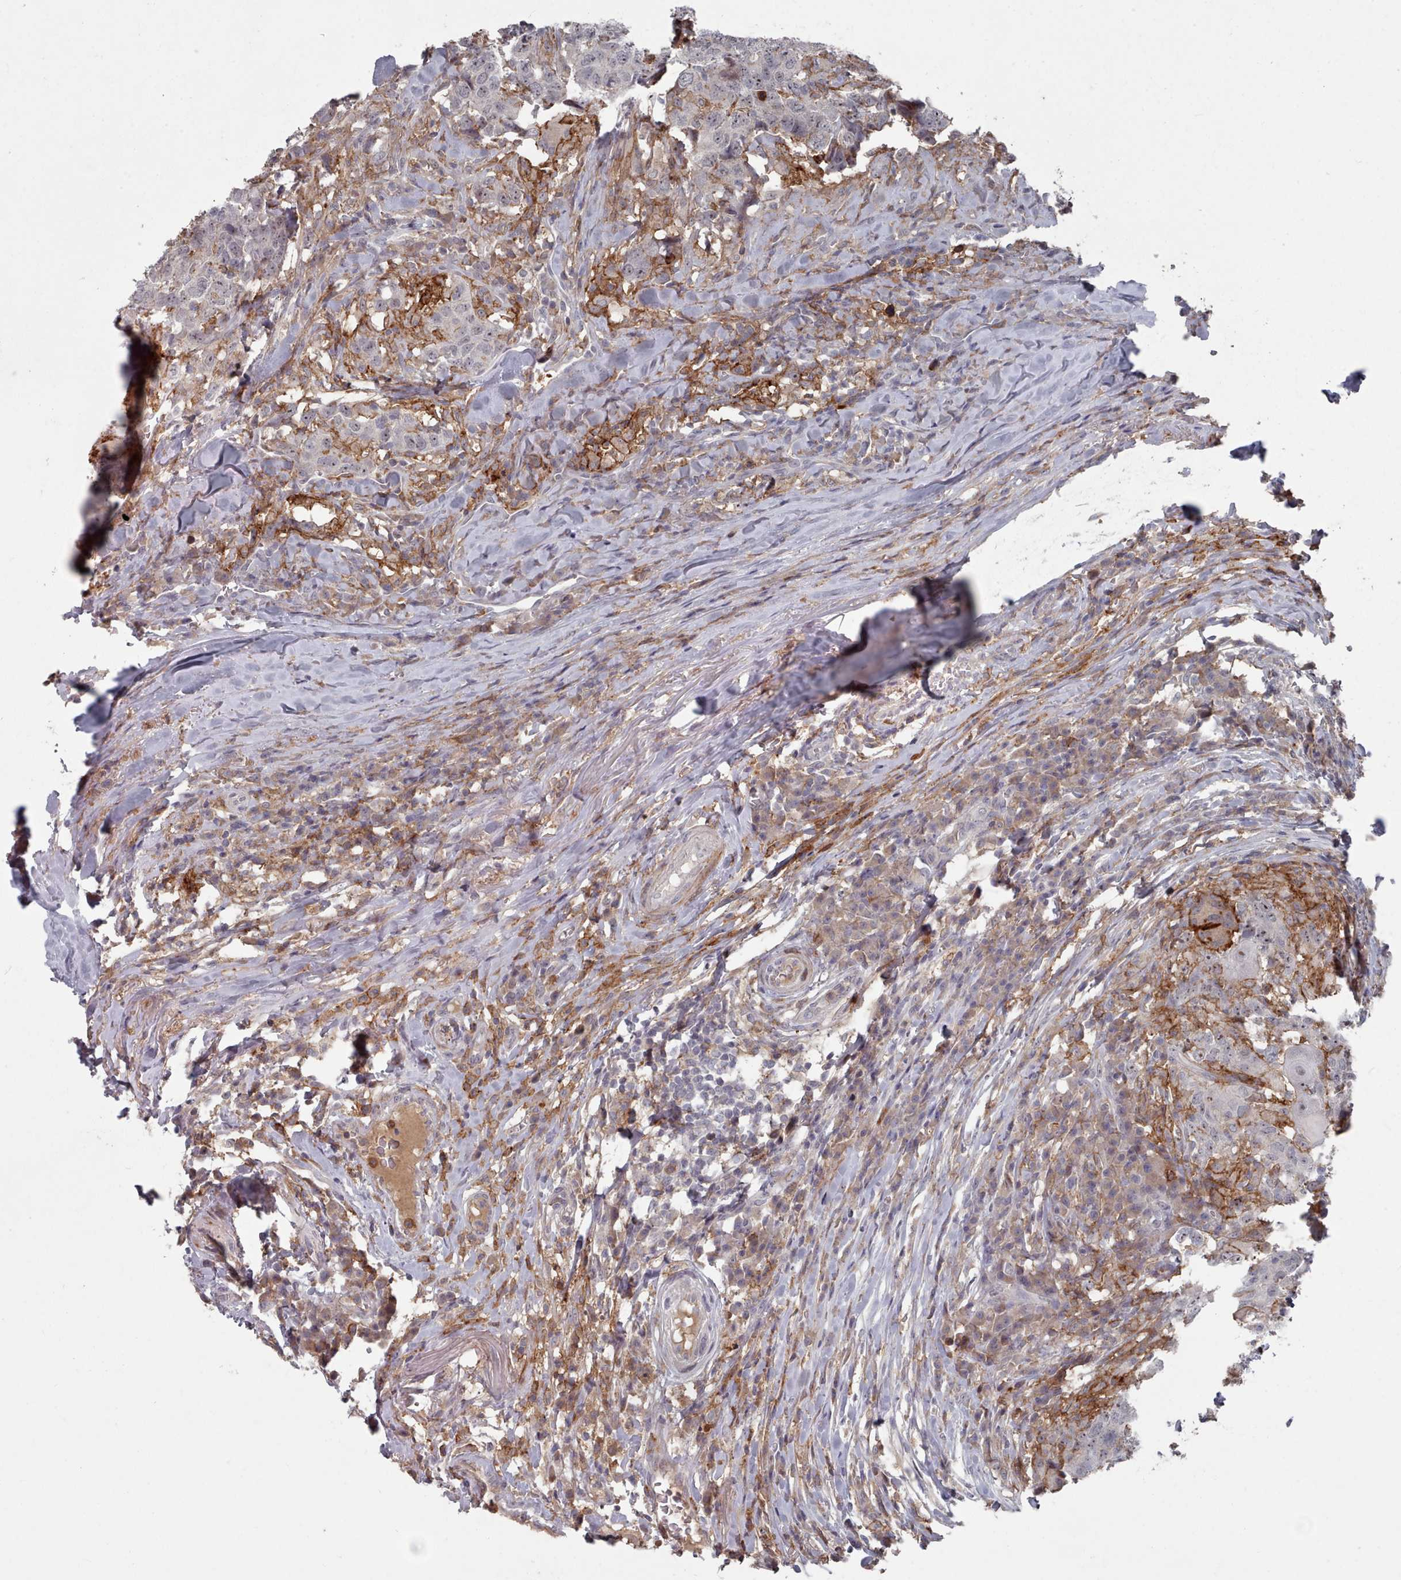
{"staining": {"intensity": "moderate", "quantity": "<25%", "location": "cytoplasmic/membranous"}, "tissue": "head and neck cancer", "cell_type": "Tumor cells", "image_type": "cancer", "snomed": [{"axis": "morphology", "description": "Normal tissue, NOS"}, {"axis": "morphology", "description": "Squamous cell carcinoma, NOS"}, {"axis": "topography", "description": "Skeletal muscle"}, {"axis": "topography", "description": "Vascular tissue"}, {"axis": "topography", "description": "Peripheral nerve tissue"}, {"axis": "topography", "description": "Head-Neck"}], "caption": "Immunohistochemistry of human head and neck cancer reveals low levels of moderate cytoplasmic/membranous expression in about <25% of tumor cells. The staining was performed using DAB (3,3'-diaminobenzidine) to visualize the protein expression in brown, while the nuclei were stained in blue with hematoxylin (Magnification: 20x).", "gene": "COL8A2", "patient": {"sex": "male", "age": 66}}